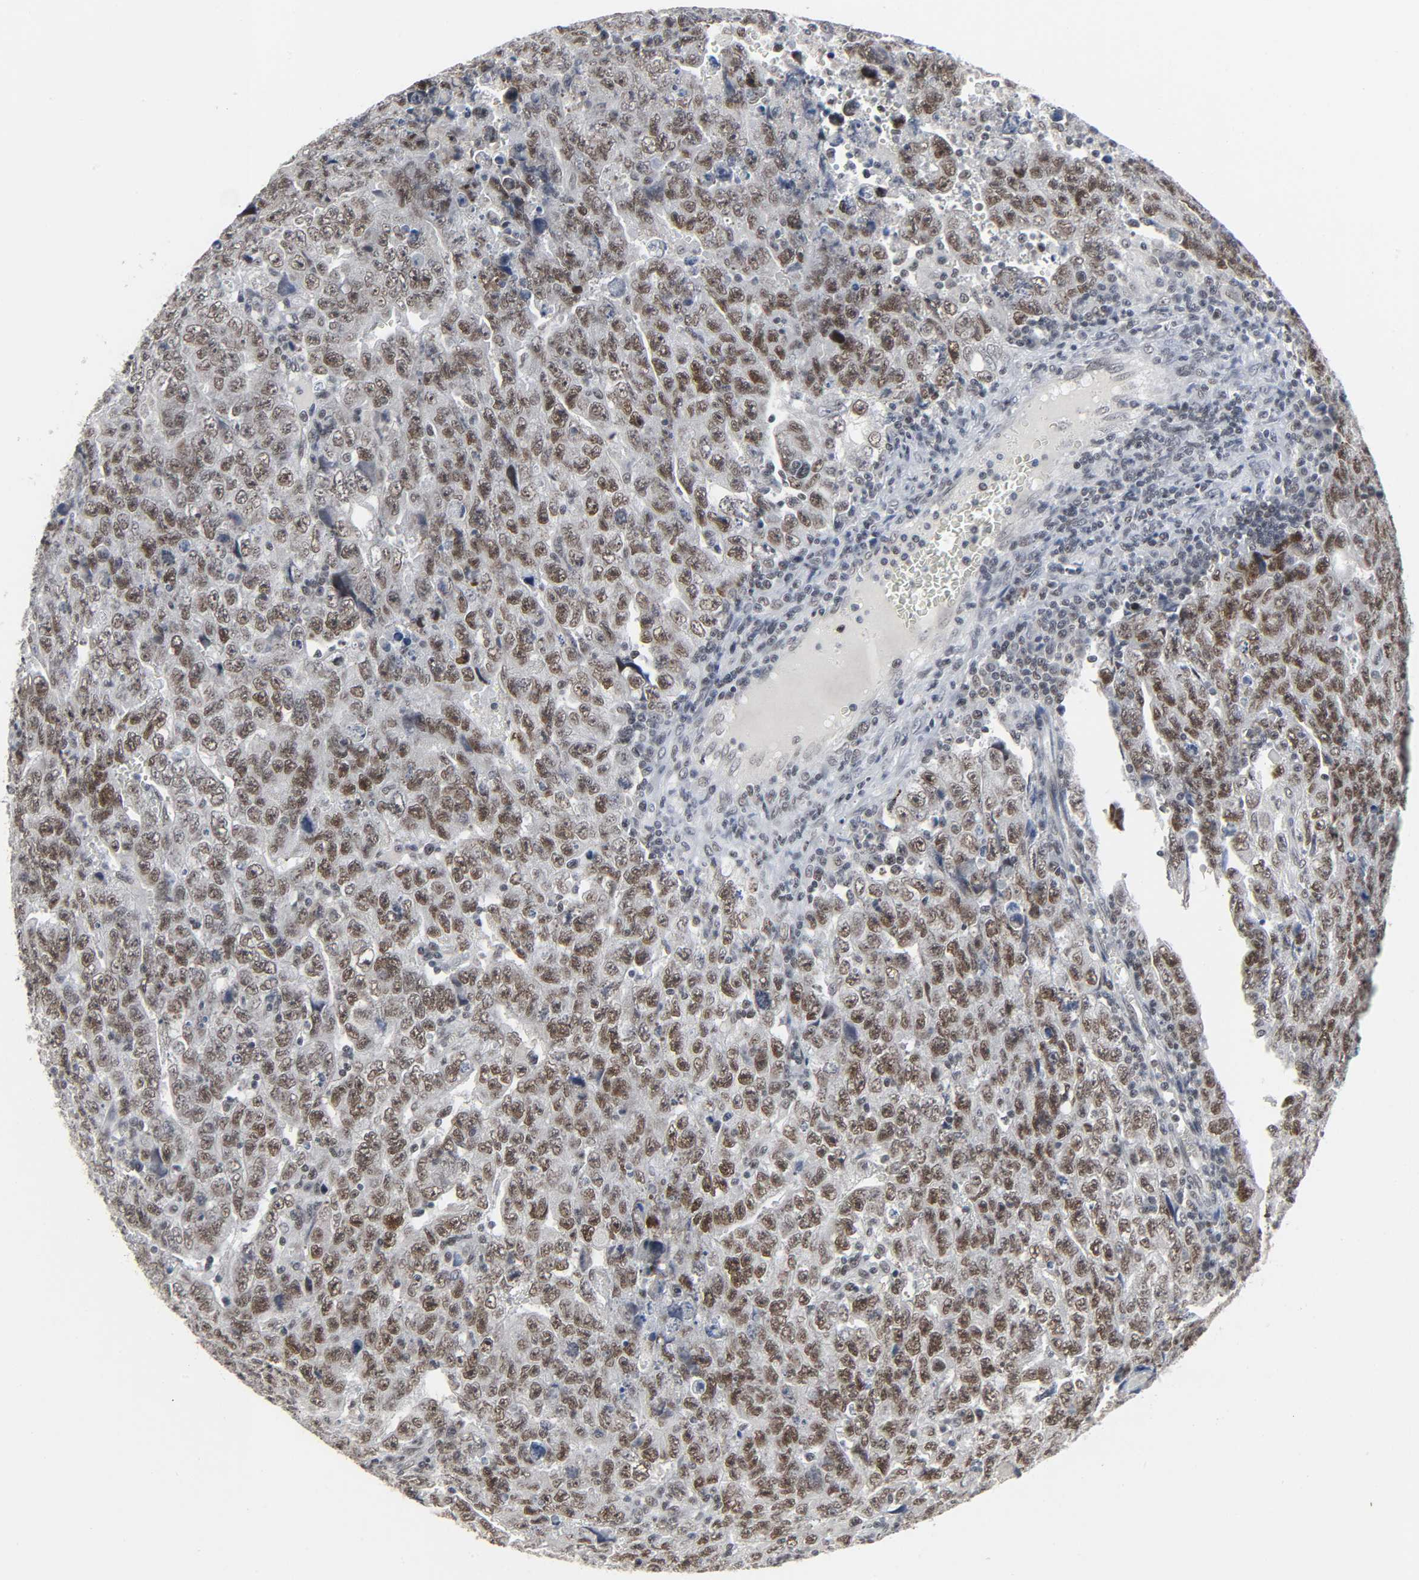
{"staining": {"intensity": "moderate", "quantity": ">75%", "location": "nuclear"}, "tissue": "testis cancer", "cell_type": "Tumor cells", "image_type": "cancer", "snomed": [{"axis": "morphology", "description": "Carcinoma, Embryonal, NOS"}, {"axis": "topography", "description": "Testis"}], "caption": "Embryonal carcinoma (testis) was stained to show a protein in brown. There is medium levels of moderate nuclear staining in approximately >75% of tumor cells.", "gene": "MUC1", "patient": {"sex": "male", "age": 28}}